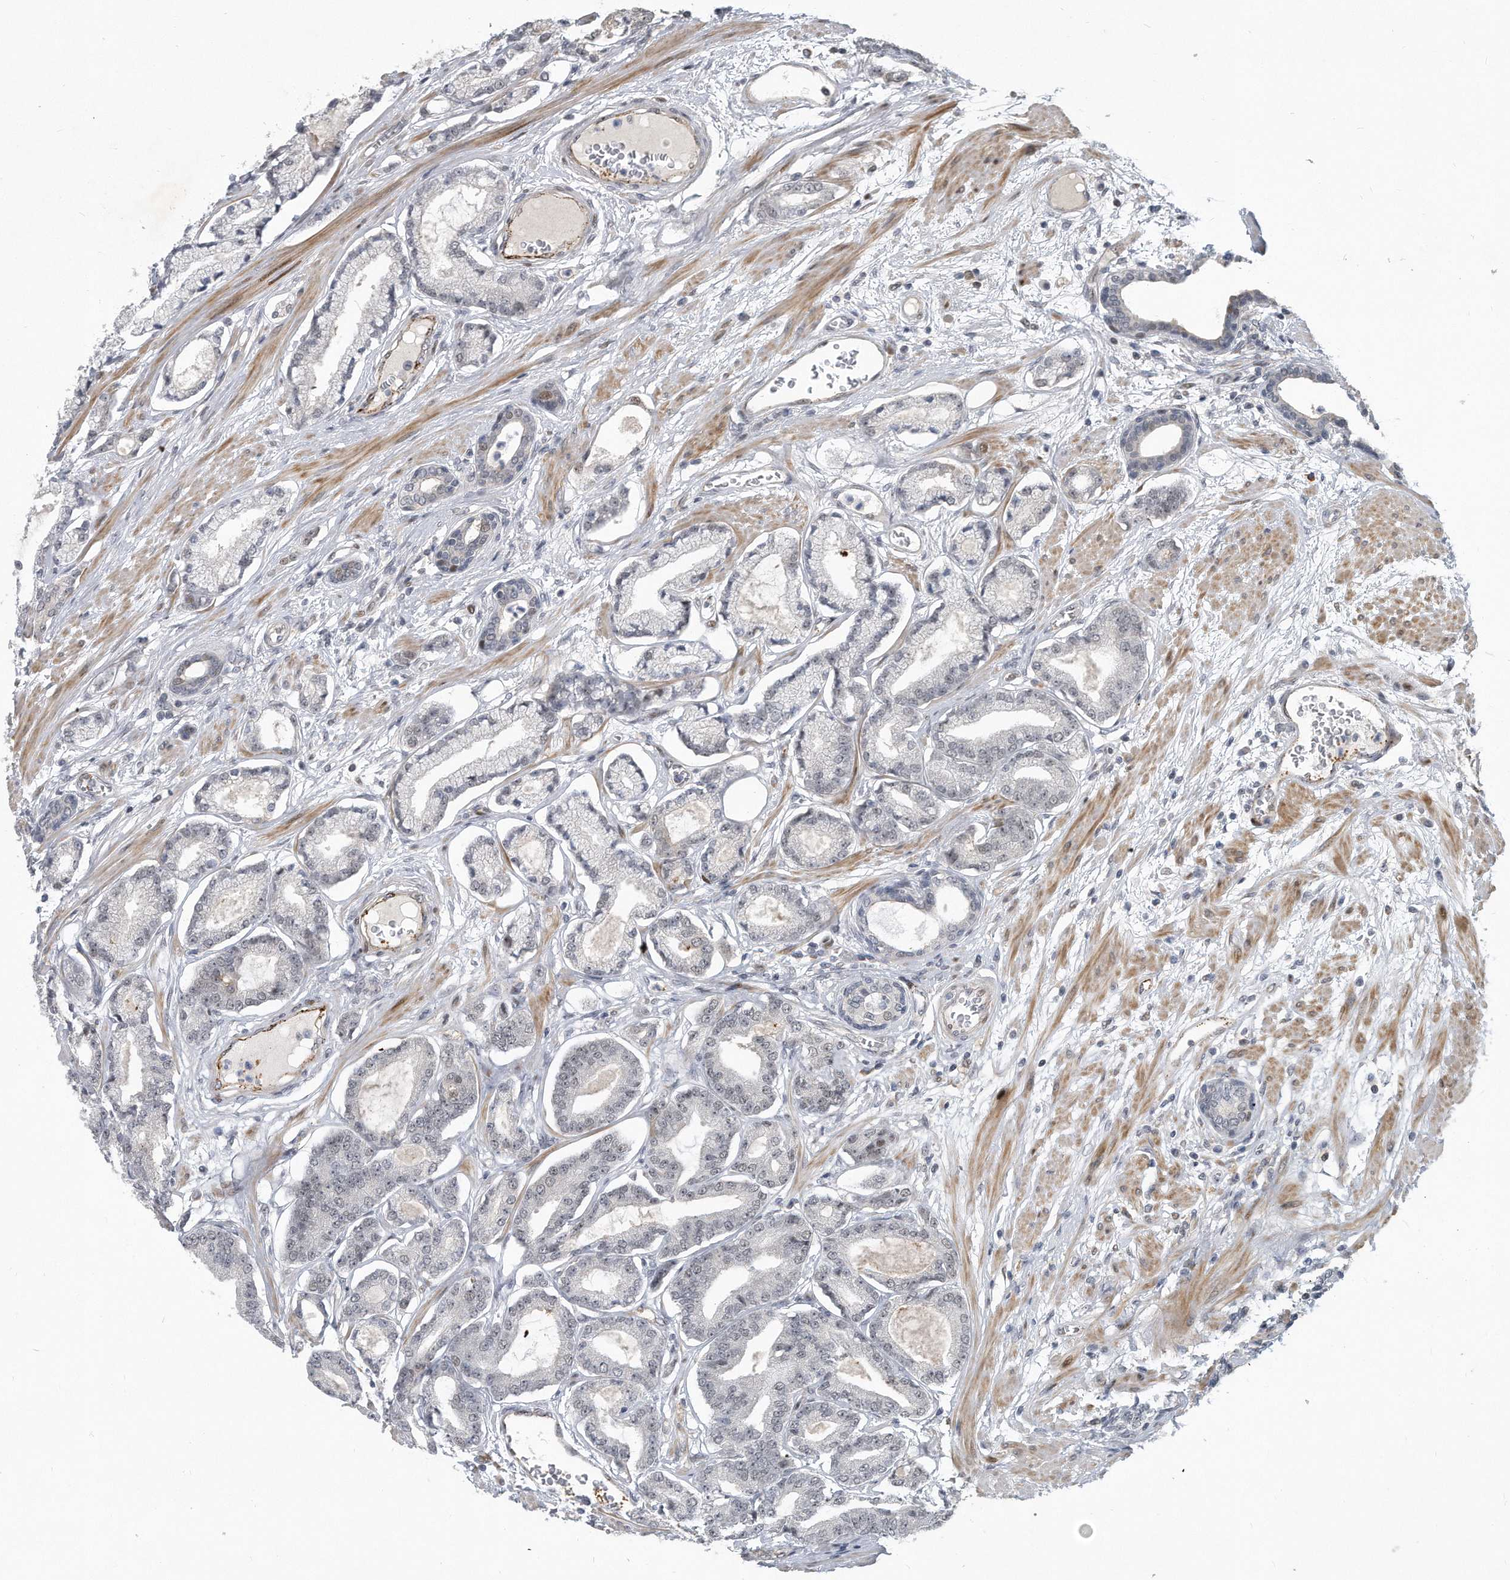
{"staining": {"intensity": "negative", "quantity": "none", "location": "none"}, "tissue": "prostate cancer", "cell_type": "Tumor cells", "image_type": "cancer", "snomed": [{"axis": "morphology", "description": "Adenocarcinoma, Low grade"}, {"axis": "topography", "description": "Prostate"}], "caption": "A high-resolution micrograph shows immunohistochemistry staining of prostate cancer (adenocarcinoma (low-grade)), which displays no significant expression in tumor cells.", "gene": "PGBD2", "patient": {"sex": "male", "age": 60}}